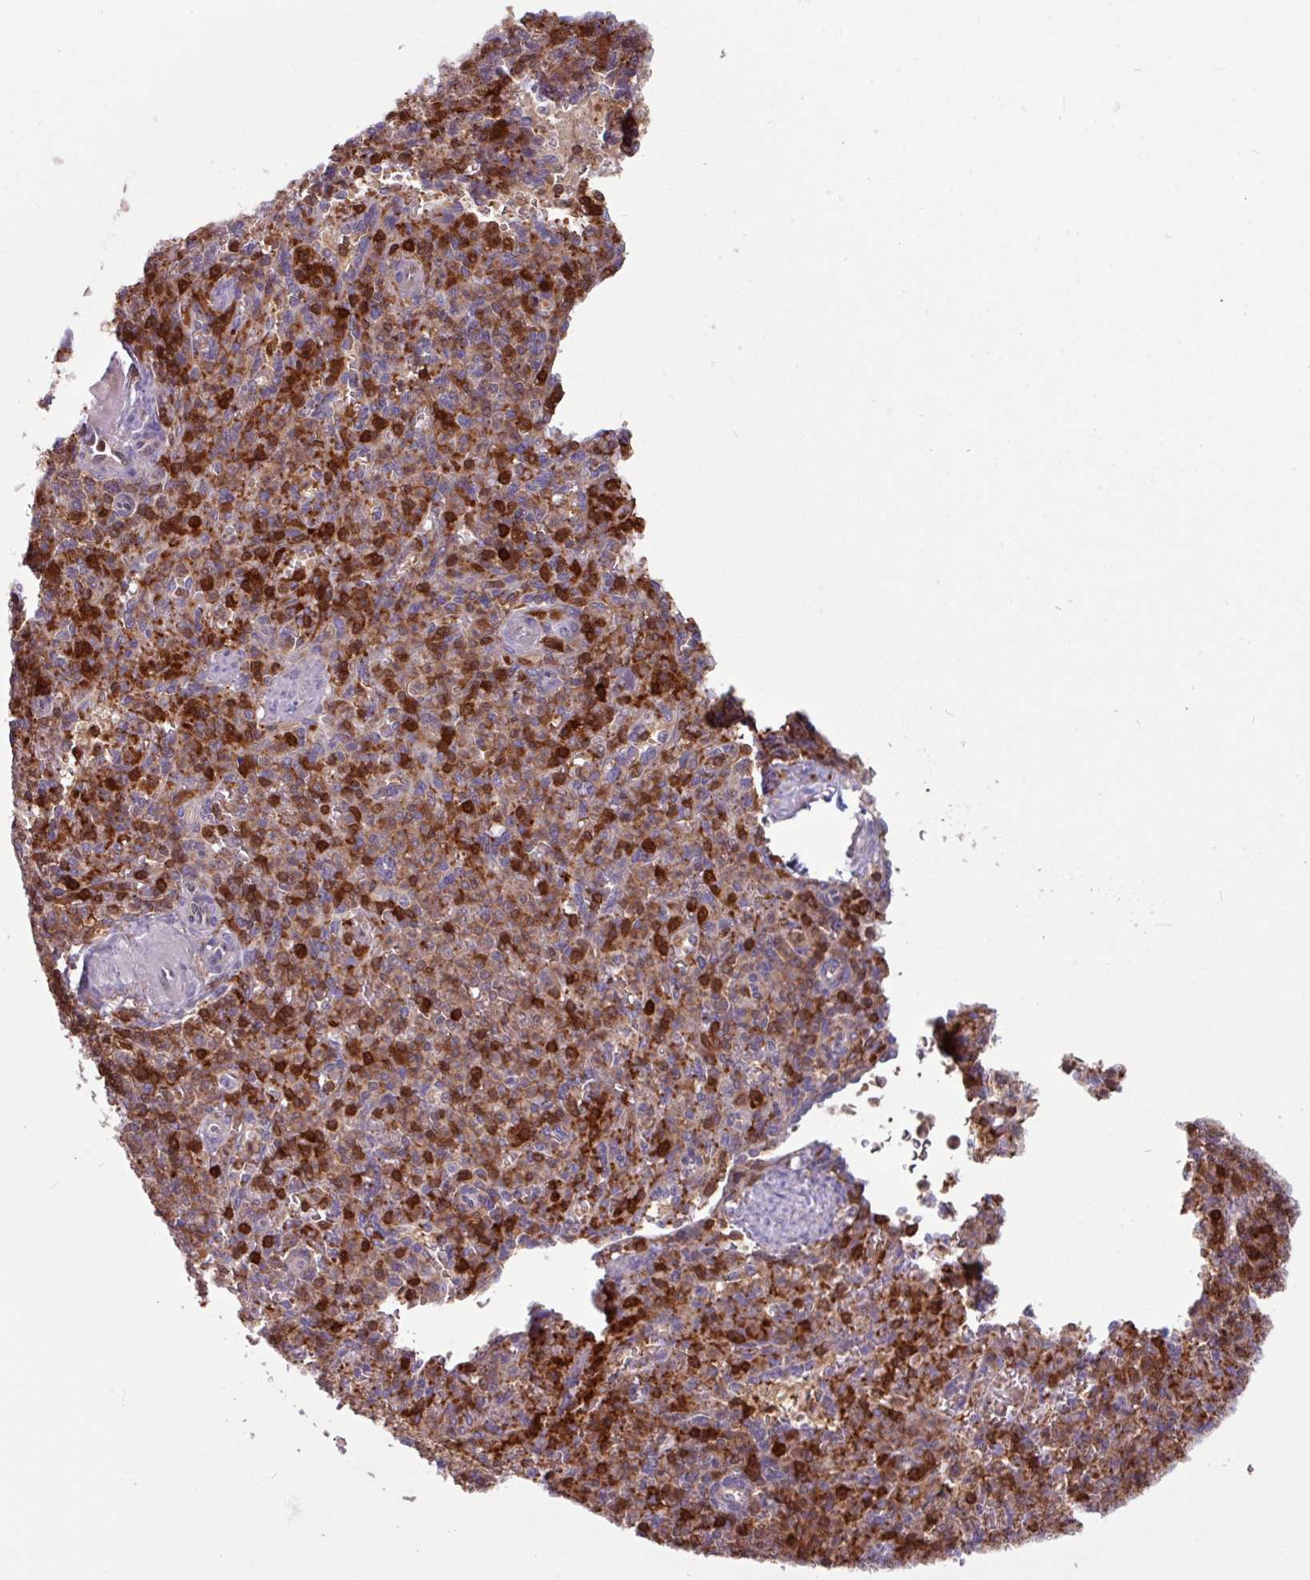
{"staining": {"intensity": "strong", "quantity": "25%-75%", "location": "cytoplasmic/membranous,nuclear"}, "tissue": "spleen", "cell_type": "Cells in red pulp", "image_type": "normal", "snomed": [{"axis": "morphology", "description": "Normal tissue, NOS"}, {"axis": "topography", "description": "Spleen"}], "caption": "Protein staining by immunohistochemistry (IHC) demonstrates strong cytoplasmic/membranous,nuclear positivity in approximately 25%-75% of cells in red pulp in unremarkable spleen. The staining was performed using DAB, with brown indicating positive protein expression. Nuclei are stained blue with hematoxylin.", "gene": "SEC61G", "patient": {"sex": "female", "age": 74}}